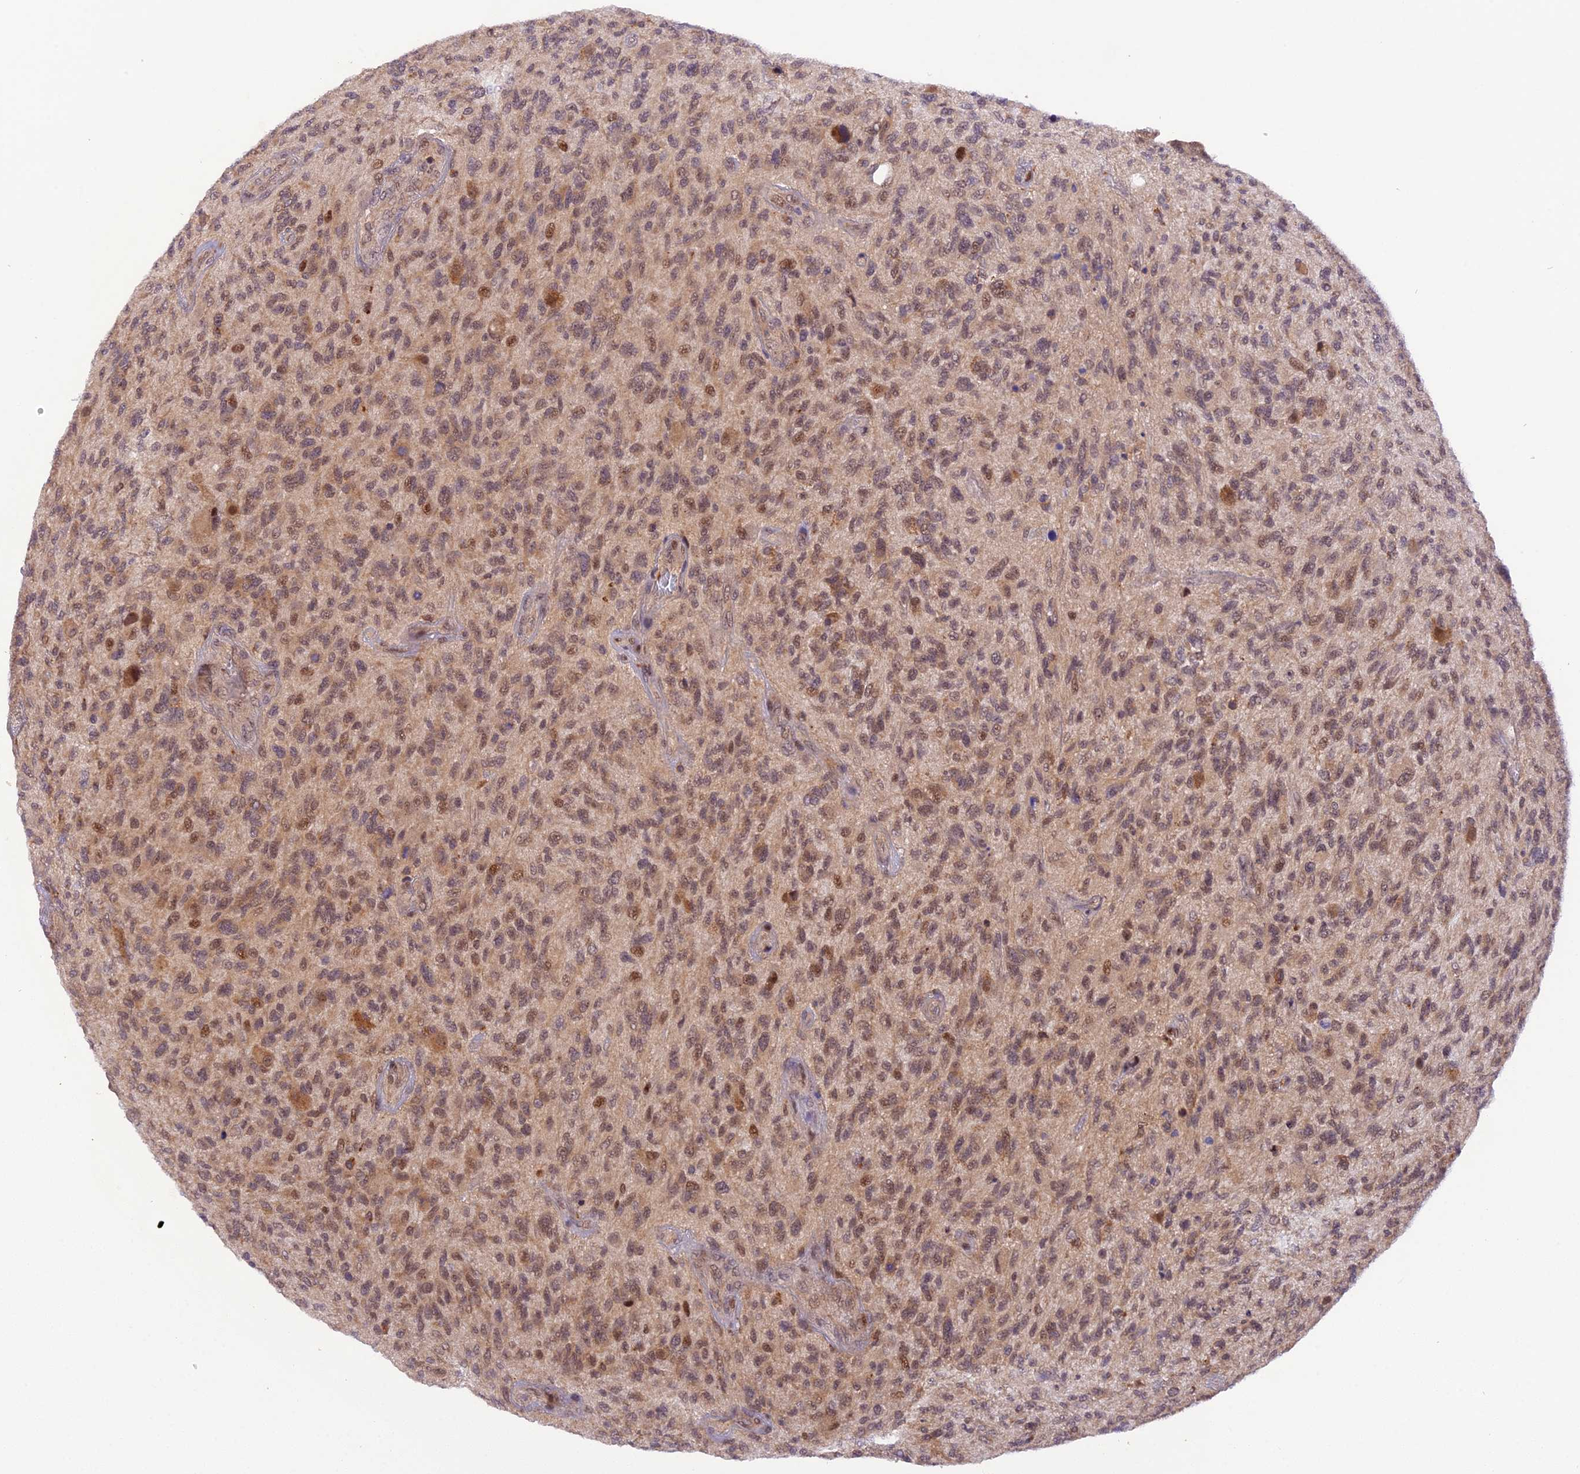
{"staining": {"intensity": "moderate", "quantity": ">75%", "location": "nuclear"}, "tissue": "glioma", "cell_type": "Tumor cells", "image_type": "cancer", "snomed": [{"axis": "morphology", "description": "Glioma, malignant, High grade"}, {"axis": "topography", "description": "Brain"}], "caption": "An image showing moderate nuclear staining in approximately >75% of tumor cells in glioma, as visualized by brown immunohistochemical staining.", "gene": "SAMD4A", "patient": {"sex": "male", "age": 47}}